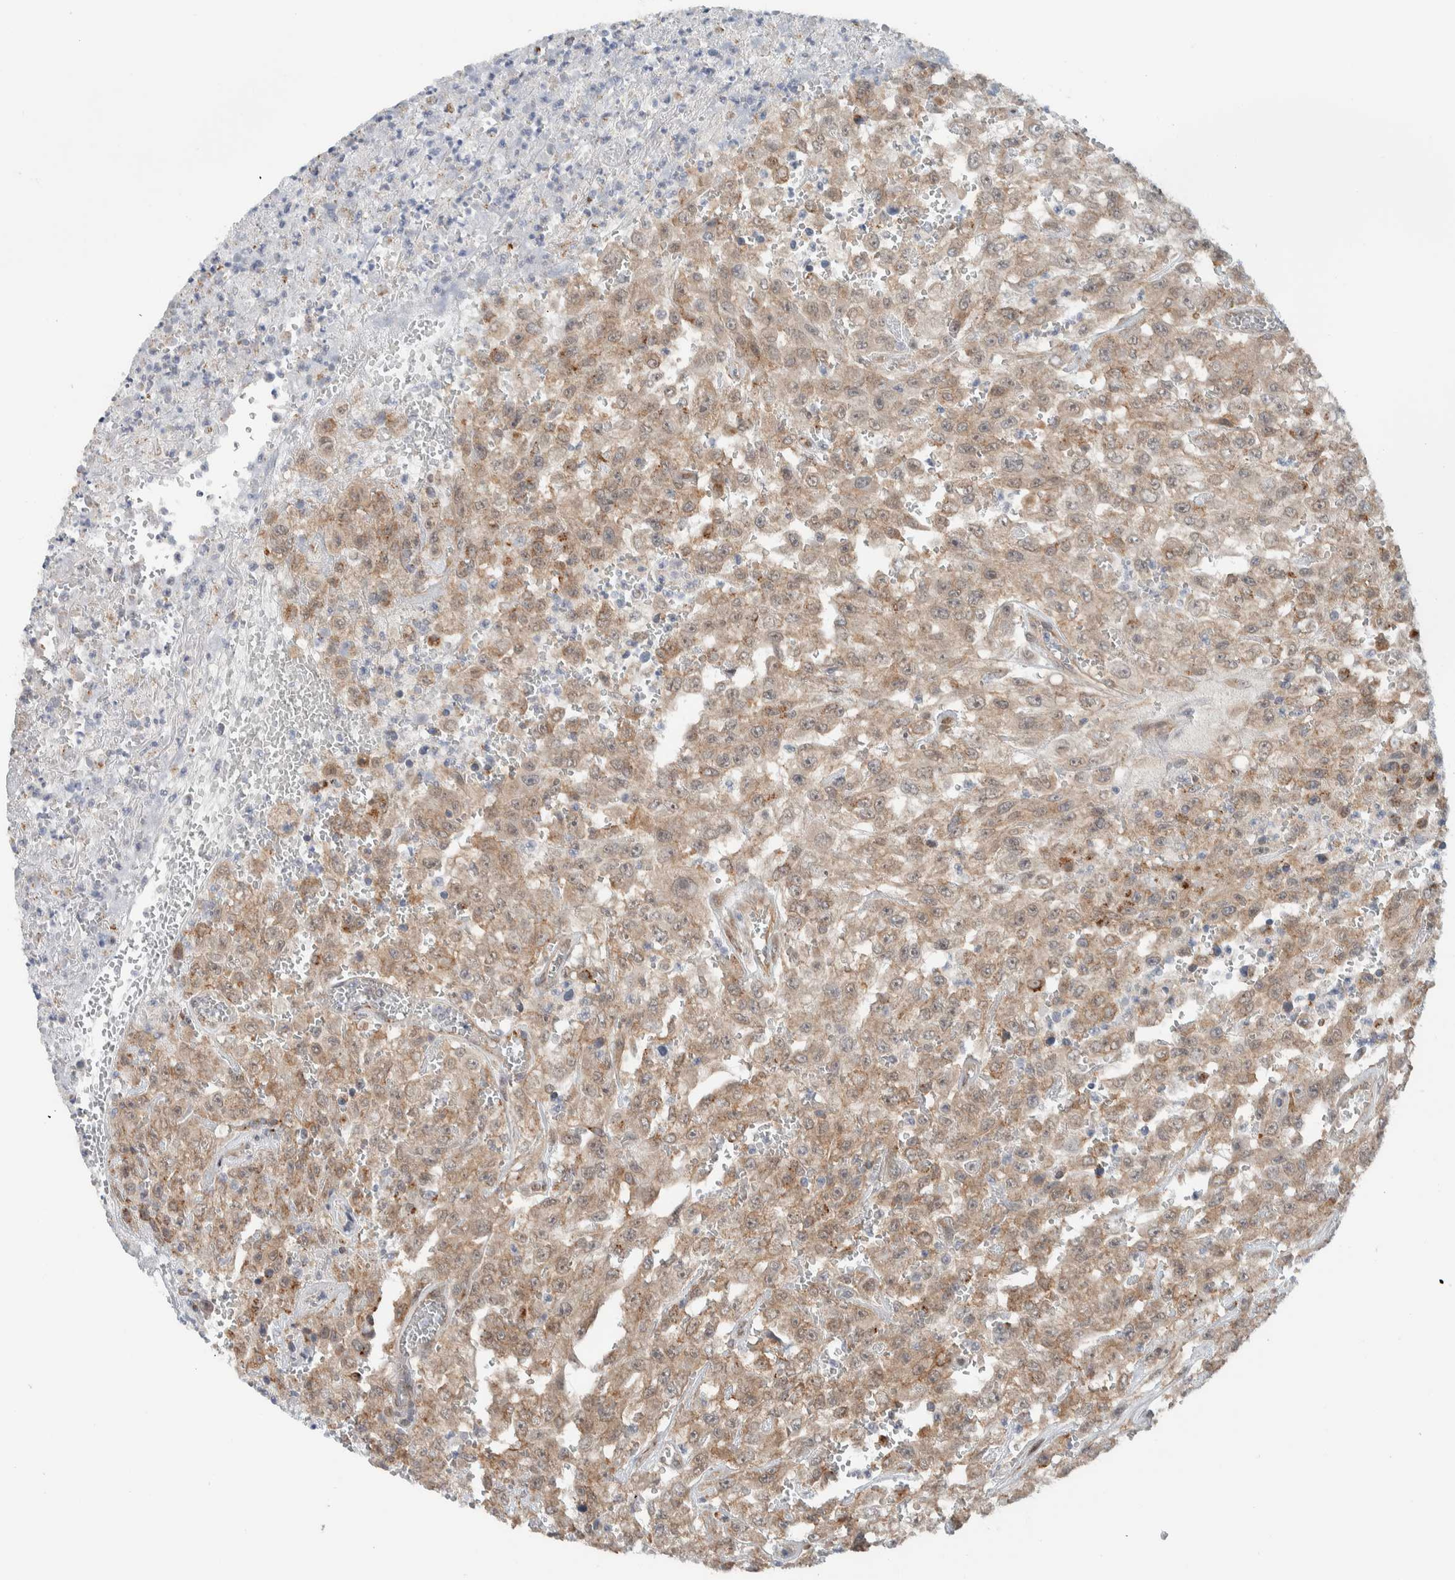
{"staining": {"intensity": "weak", "quantity": ">75%", "location": "cytoplasmic/membranous"}, "tissue": "urothelial cancer", "cell_type": "Tumor cells", "image_type": "cancer", "snomed": [{"axis": "morphology", "description": "Urothelial carcinoma, High grade"}, {"axis": "topography", "description": "Urinary bladder"}], "caption": "A brown stain shows weak cytoplasmic/membranous staining of a protein in urothelial carcinoma (high-grade) tumor cells.", "gene": "RERE", "patient": {"sex": "male", "age": 46}}